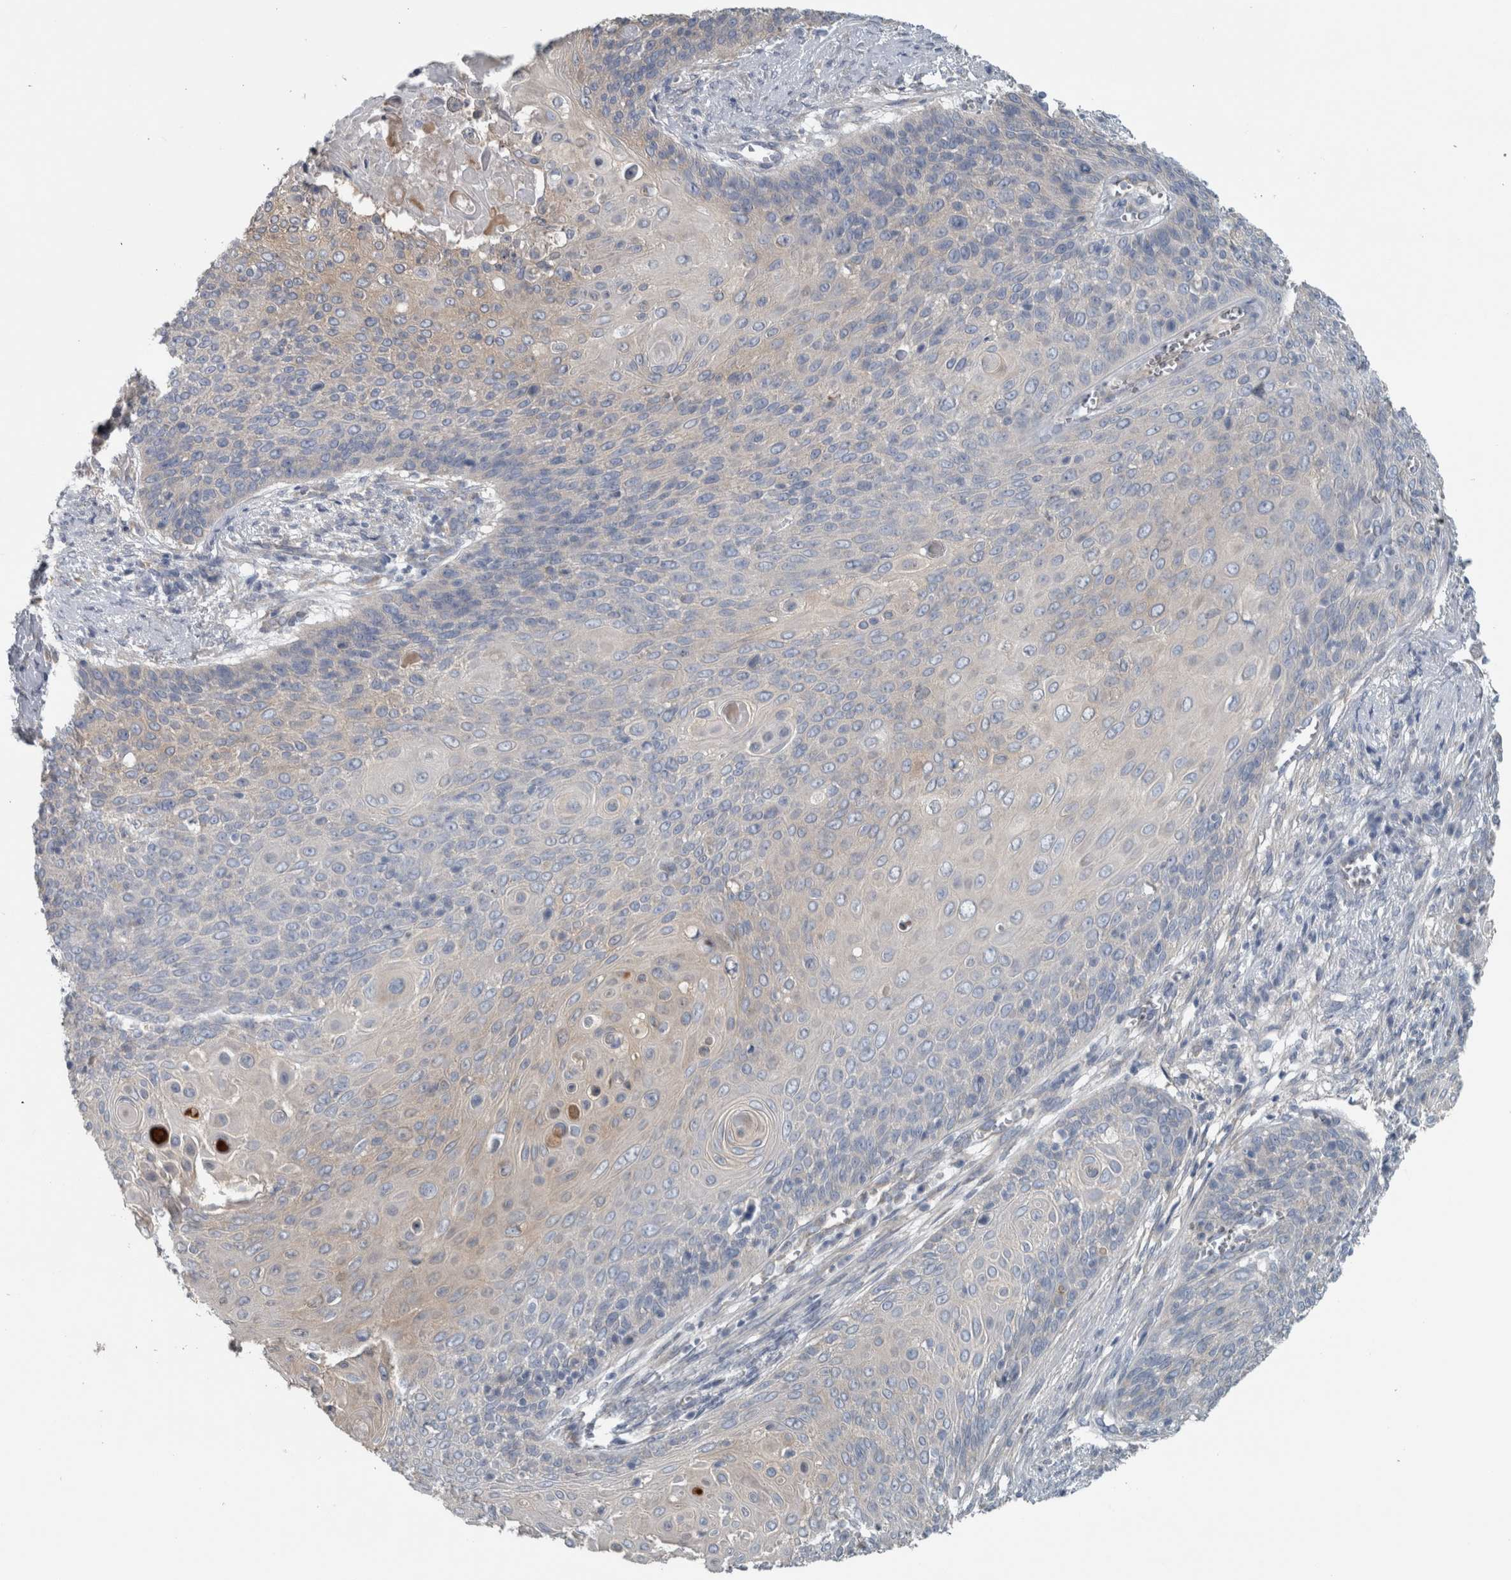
{"staining": {"intensity": "negative", "quantity": "none", "location": "none"}, "tissue": "cervical cancer", "cell_type": "Tumor cells", "image_type": "cancer", "snomed": [{"axis": "morphology", "description": "Squamous cell carcinoma, NOS"}, {"axis": "topography", "description": "Cervix"}], "caption": "Immunohistochemical staining of cervical cancer exhibits no significant positivity in tumor cells.", "gene": "SH3GL2", "patient": {"sex": "female", "age": 39}}